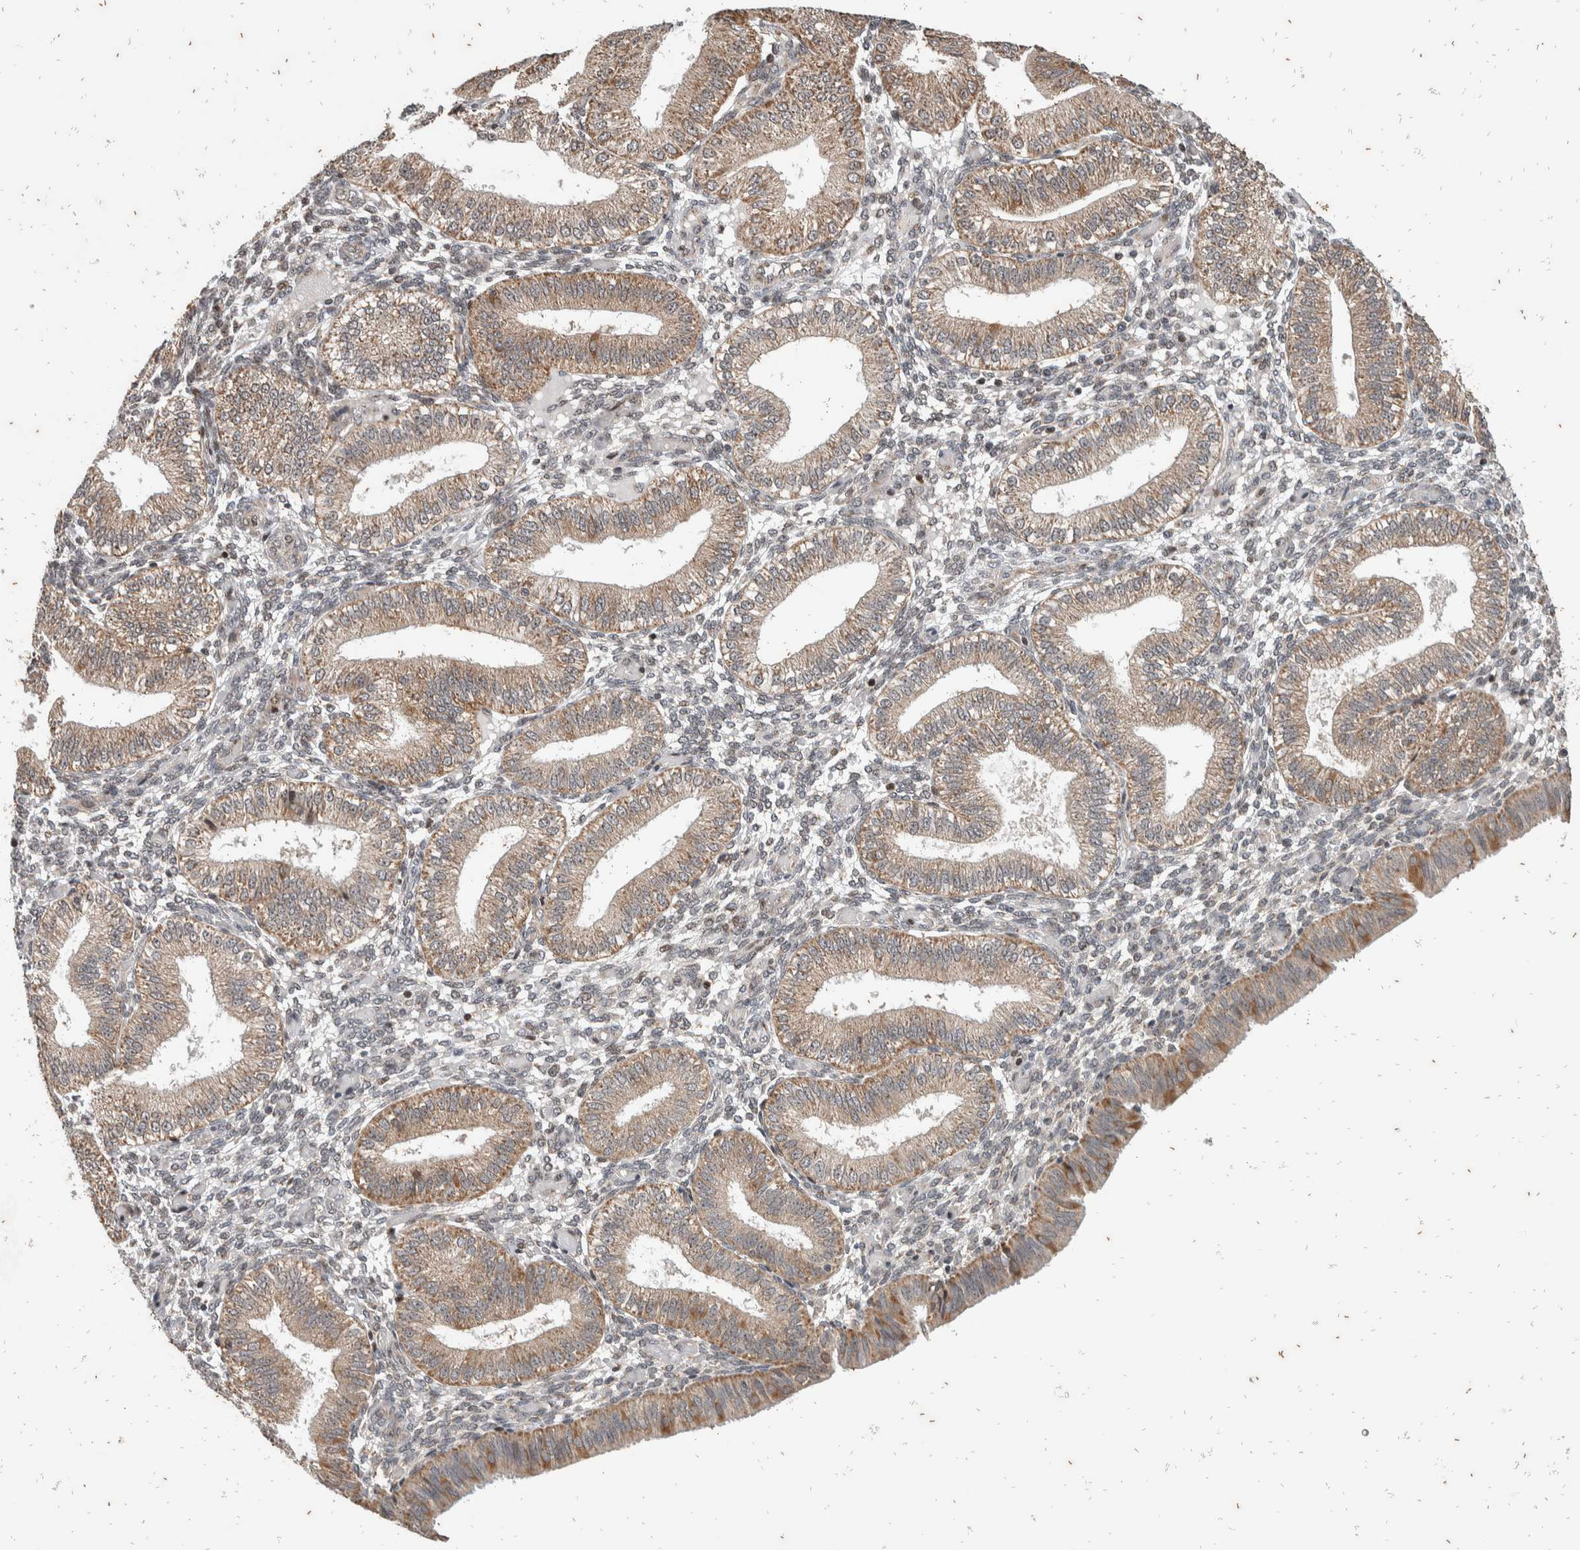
{"staining": {"intensity": "weak", "quantity": "<25%", "location": "nuclear"}, "tissue": "endometrium", "cell_type": "Cells in endometrial stroma", "image_type": "normal", "snomed": [{"axis": "morphology", "description": "Normal tissue, NOS"}, {"axis": "topography", "description": "Endometrium"}], "caption": "Photomicrograph shows no protein expression in cells in endometrial stroma of benign endometrium.", "gene": "ATXN7L1", "patient": {"sex": "female", "age": 39}}